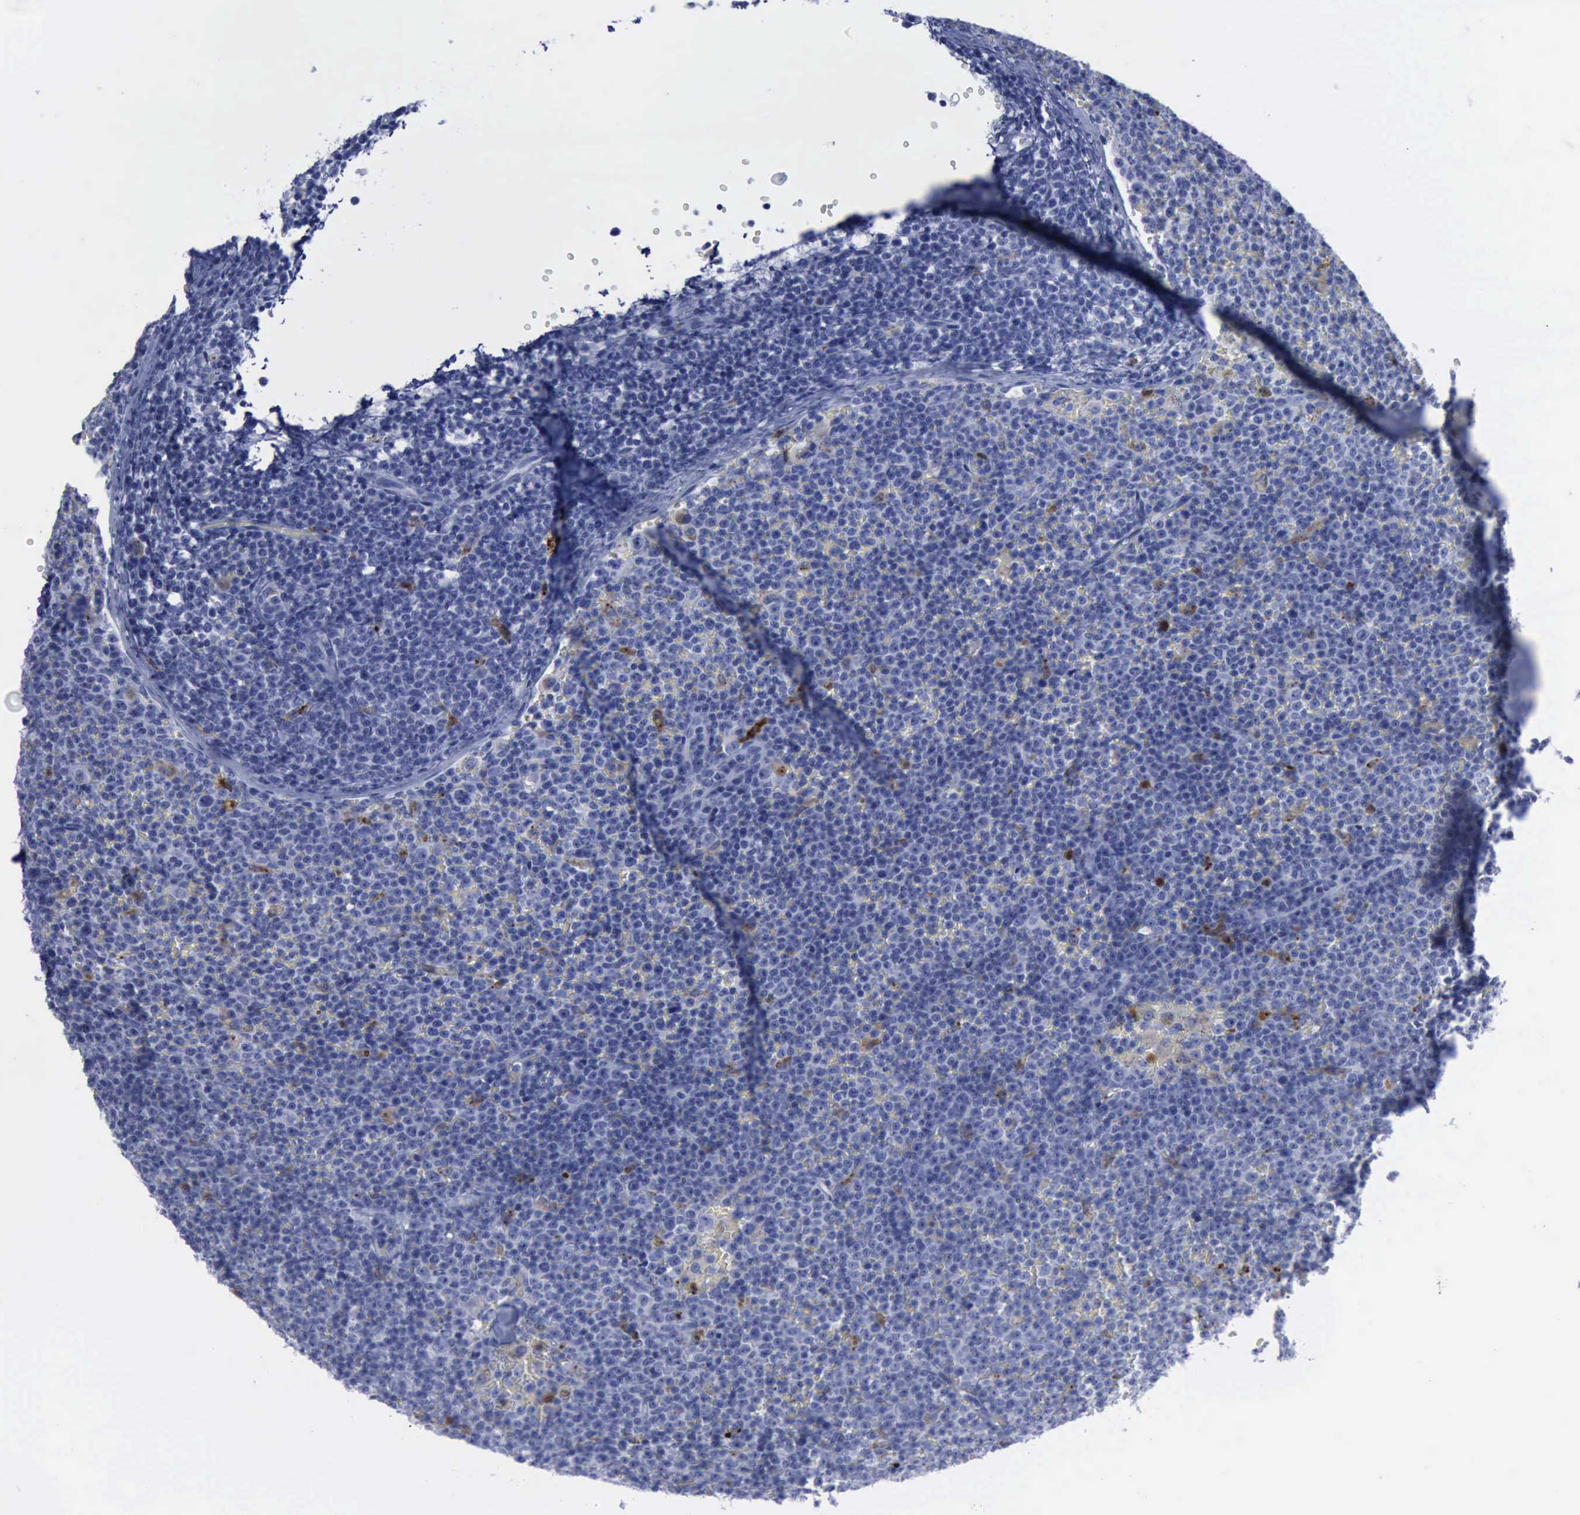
{"staining": {"intensity": "negative", "quantity": "none", "location": "none"}, "tissue": "lymphoma", "cell_type": "Tumor cells", "image_type": "cancer", "snomed": [{"axis": "morphology", "description": "Malignant lymphoma, non-Hodgkin's type, Low grade"}, {"axis": "topography", "description": "Lymph node"}], "caption": "DAB (3,3'-diaminobenzidine) immunohistochemical staining of lymphoma displays no significant expression in tumor cells.", "gene": "CSTA", "patient": {"sex": "male", "age": 50}}